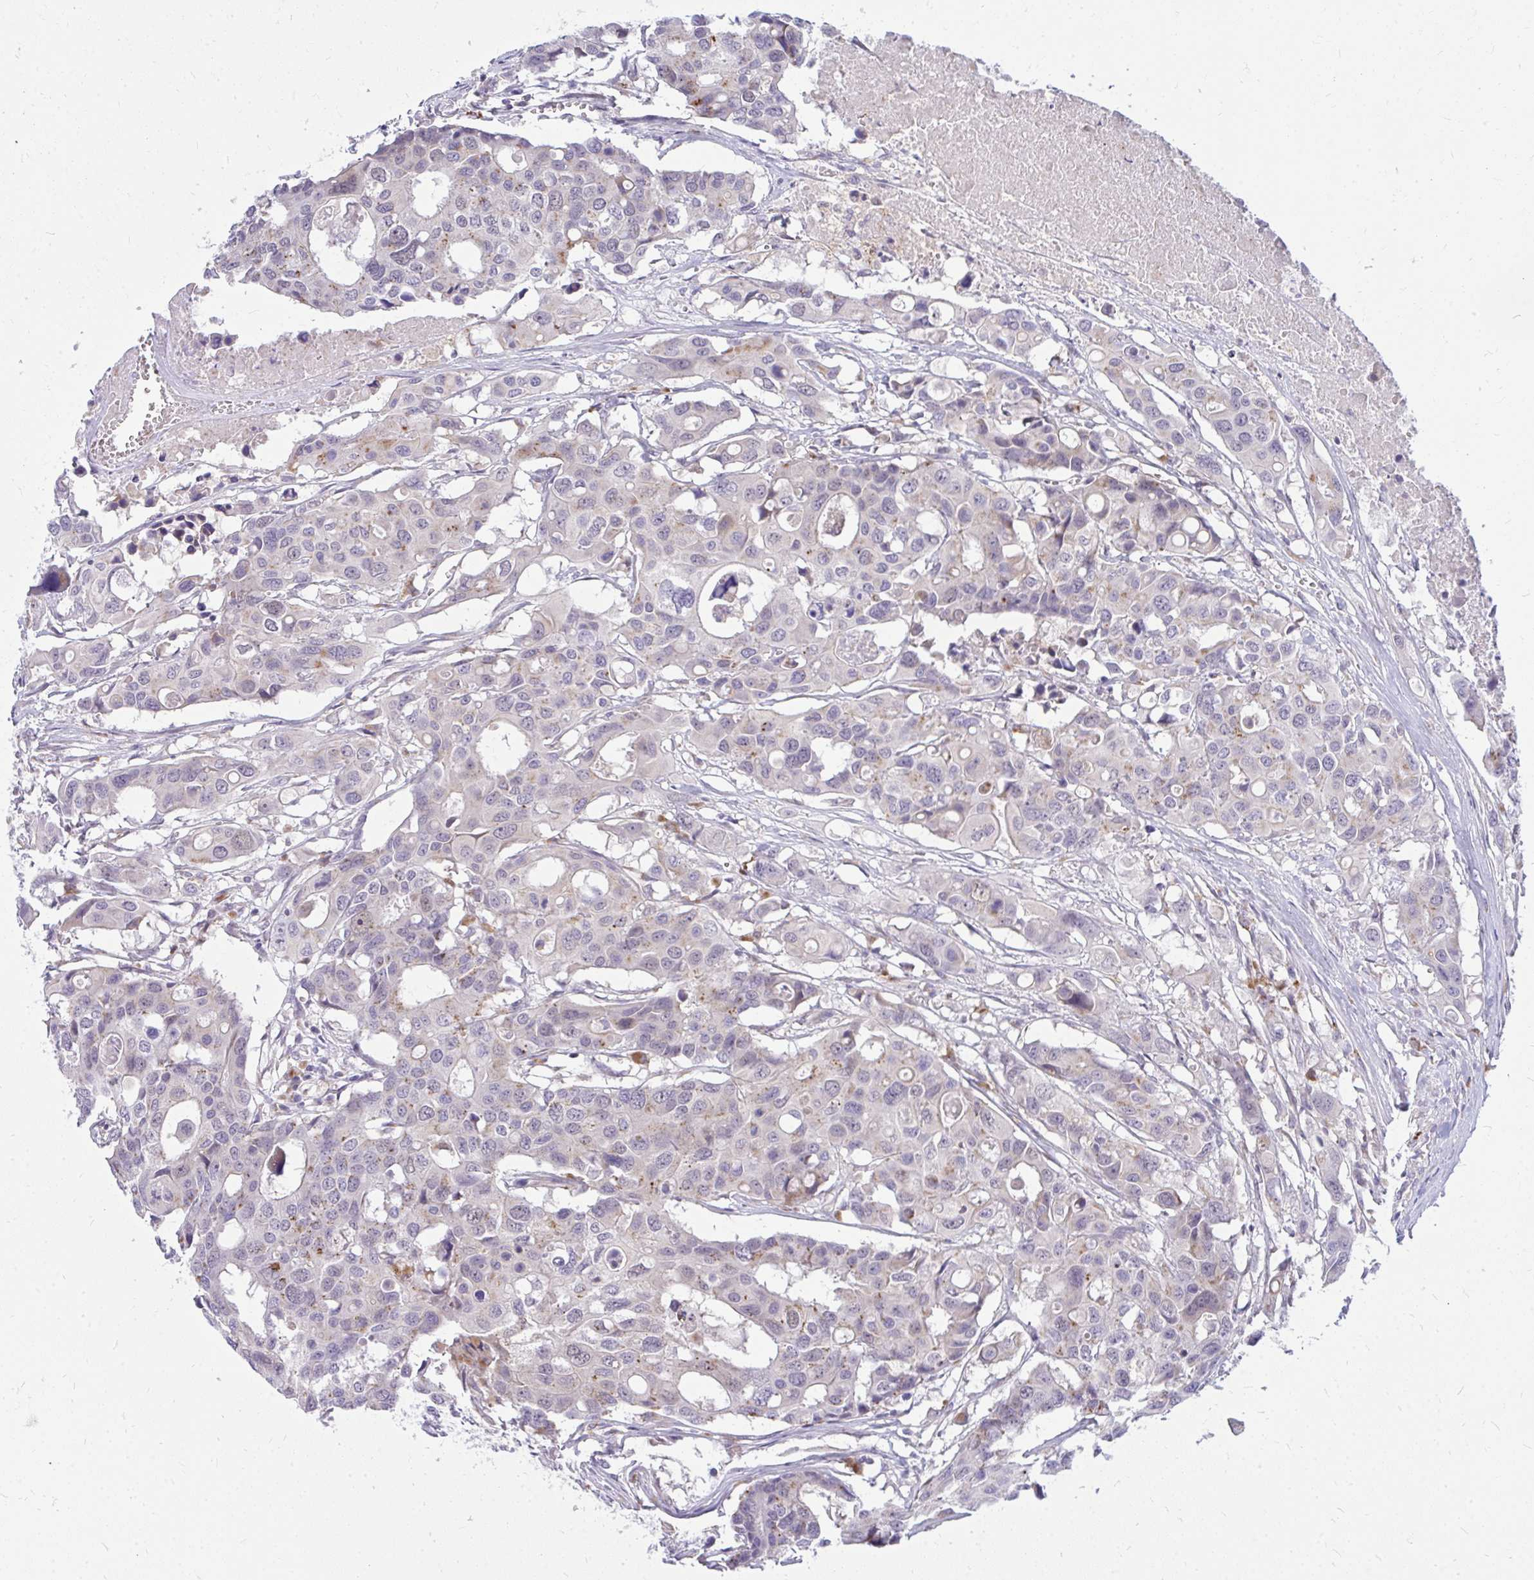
{"staining": {"intensity": "negative", "quantity": "none", "location": "none"}, "tissue": "colorectal cancer", "cell_type": "Tumor cells", "image_type": "cancer", "snomed": [{"axis": "morphology", "description": "Adenocarcinoma, NOS"}, {"axis": "topography", "description": "Colon"}], "caption": "This micrograph is of adenocarcinoma (colorectal) stained with immunohistochemistry to label a protein in brown with the nuclei are counter-stained blue. There is no expression in tumor cells.", "gene": "ZSCAN25", "patient": {"sex": "male", "age": 77}}